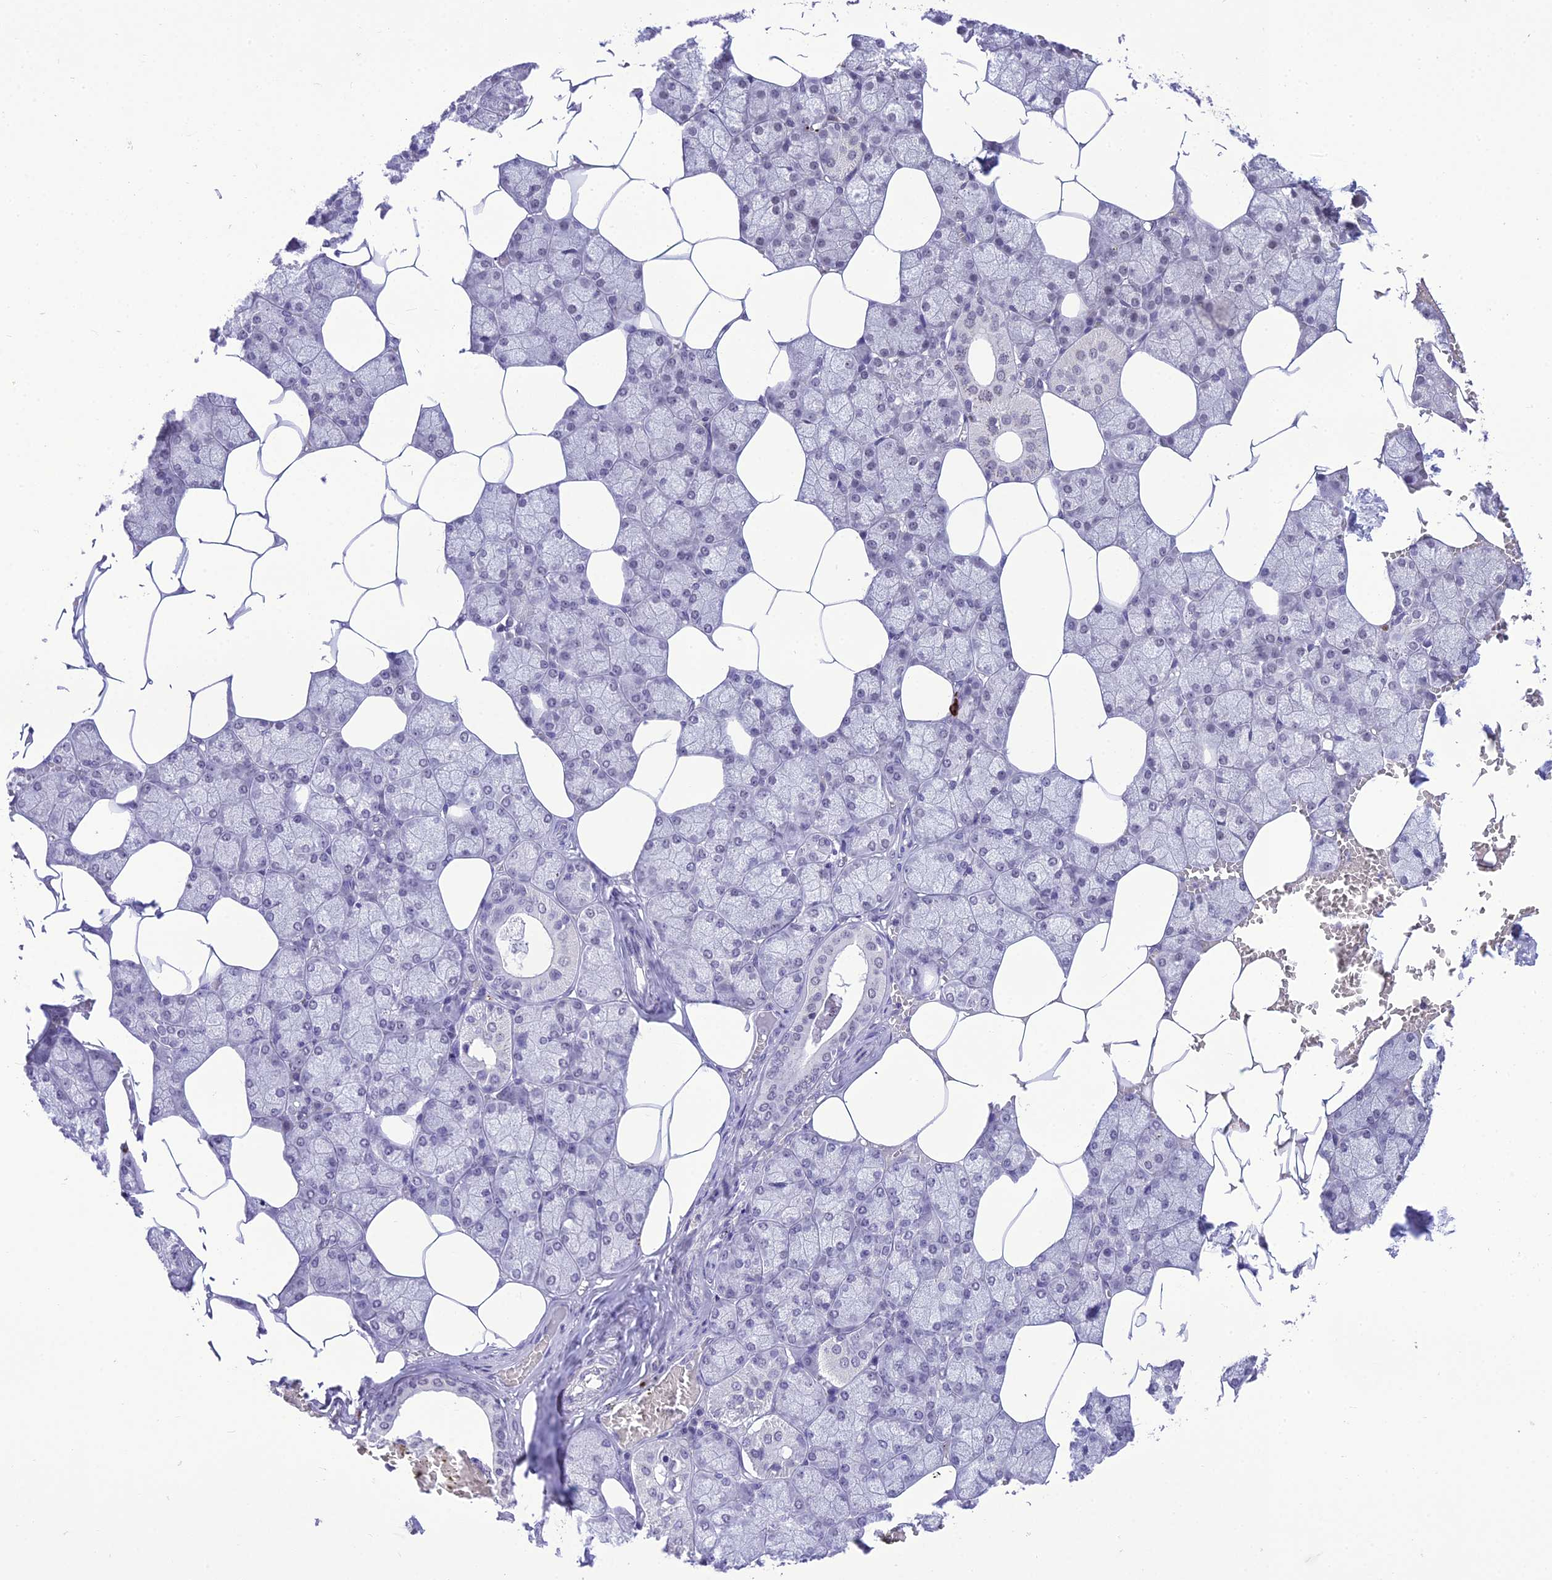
{"staining": {"intensity": "moderate", "quantity": "25%-75%", "location": "nuclear"}, "tissue": "salivary gland", "cell_type": "Glandular cells", "image_type": "normal", "snomed": [{"axis": "morphology", "description": "Normal tissue, NOS"}, {"axis": "topography", "description": "Salivary gland"}], "caption": "Immunohistochemistry micrograph of benign salivary gland: salivary gland stained using immunohistochemistry demonstrates medium levels of moderate protein expression localized specifically in the nuclear of glandular cells, appearing as a nuclear brown color.", "gene": "SH3RF3", "patient": {"sex": "male", "age": 62}}